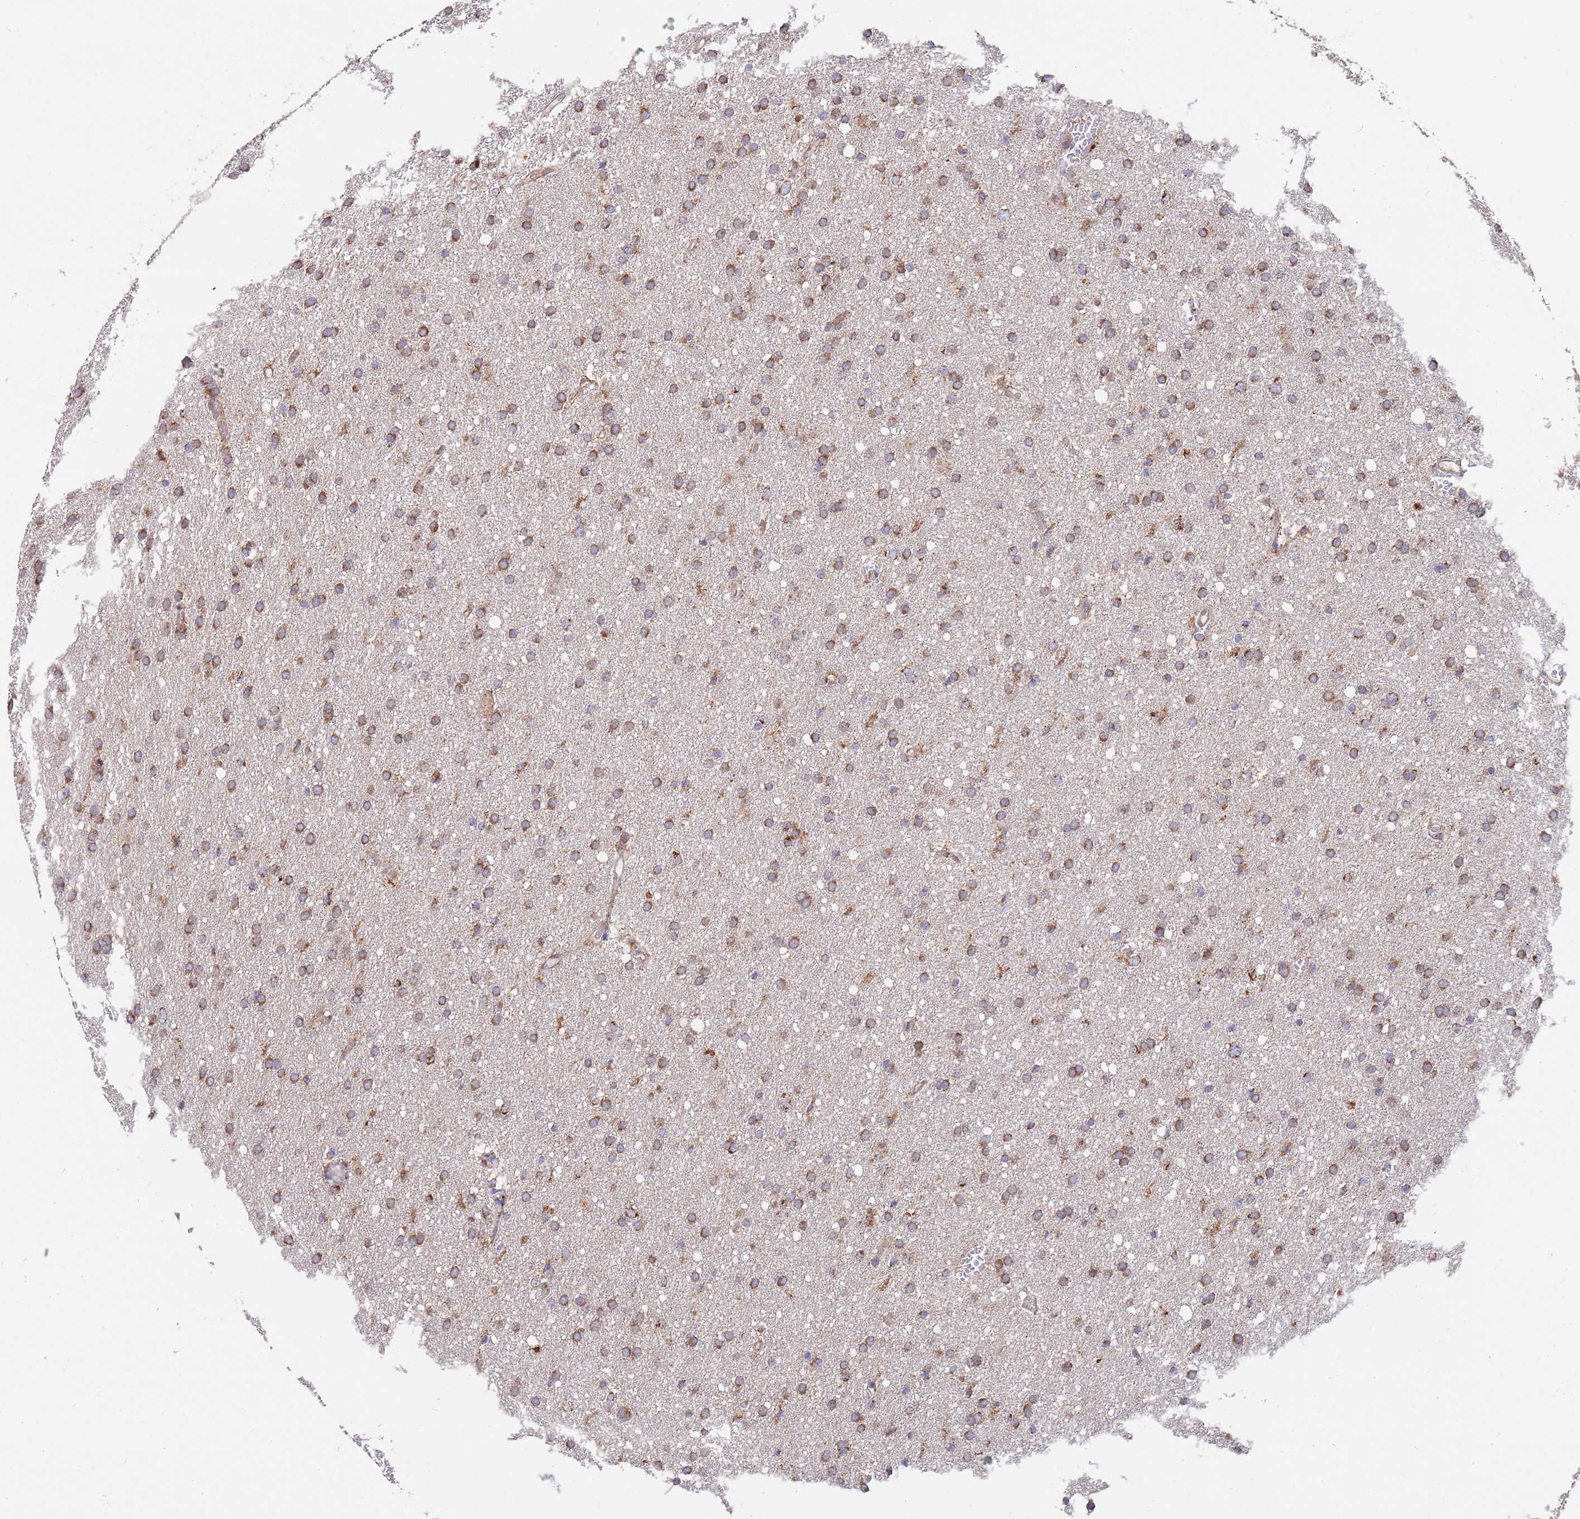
{"staining": {"intensity": "moderate", "quantity": ">75%", "location": "cytoplasmic/membranous"}, "tissue": "glioma", "cell_type": "Tumor cells", "image_type": "cancer", "snomed": [{"axis": "morphology", "description": "Glioma, malignant, High grade"}, {"axis": "topography", "description": "Cerebral cortex"}], "caption": "IHC (DAB (3,3'-diaminobenzidine)) staining of glioma reveals moderate cytoplasmic/membranous protein expression in about >75% of tumor cells. (Stains: DAB (3,3'-diaminobenzidine) in brown, nuclei in blue, Microscopy: brightfield microscopy at high magnification).", "gene": "WDFY3", "patient": {"sex": "female", "age": 36}}